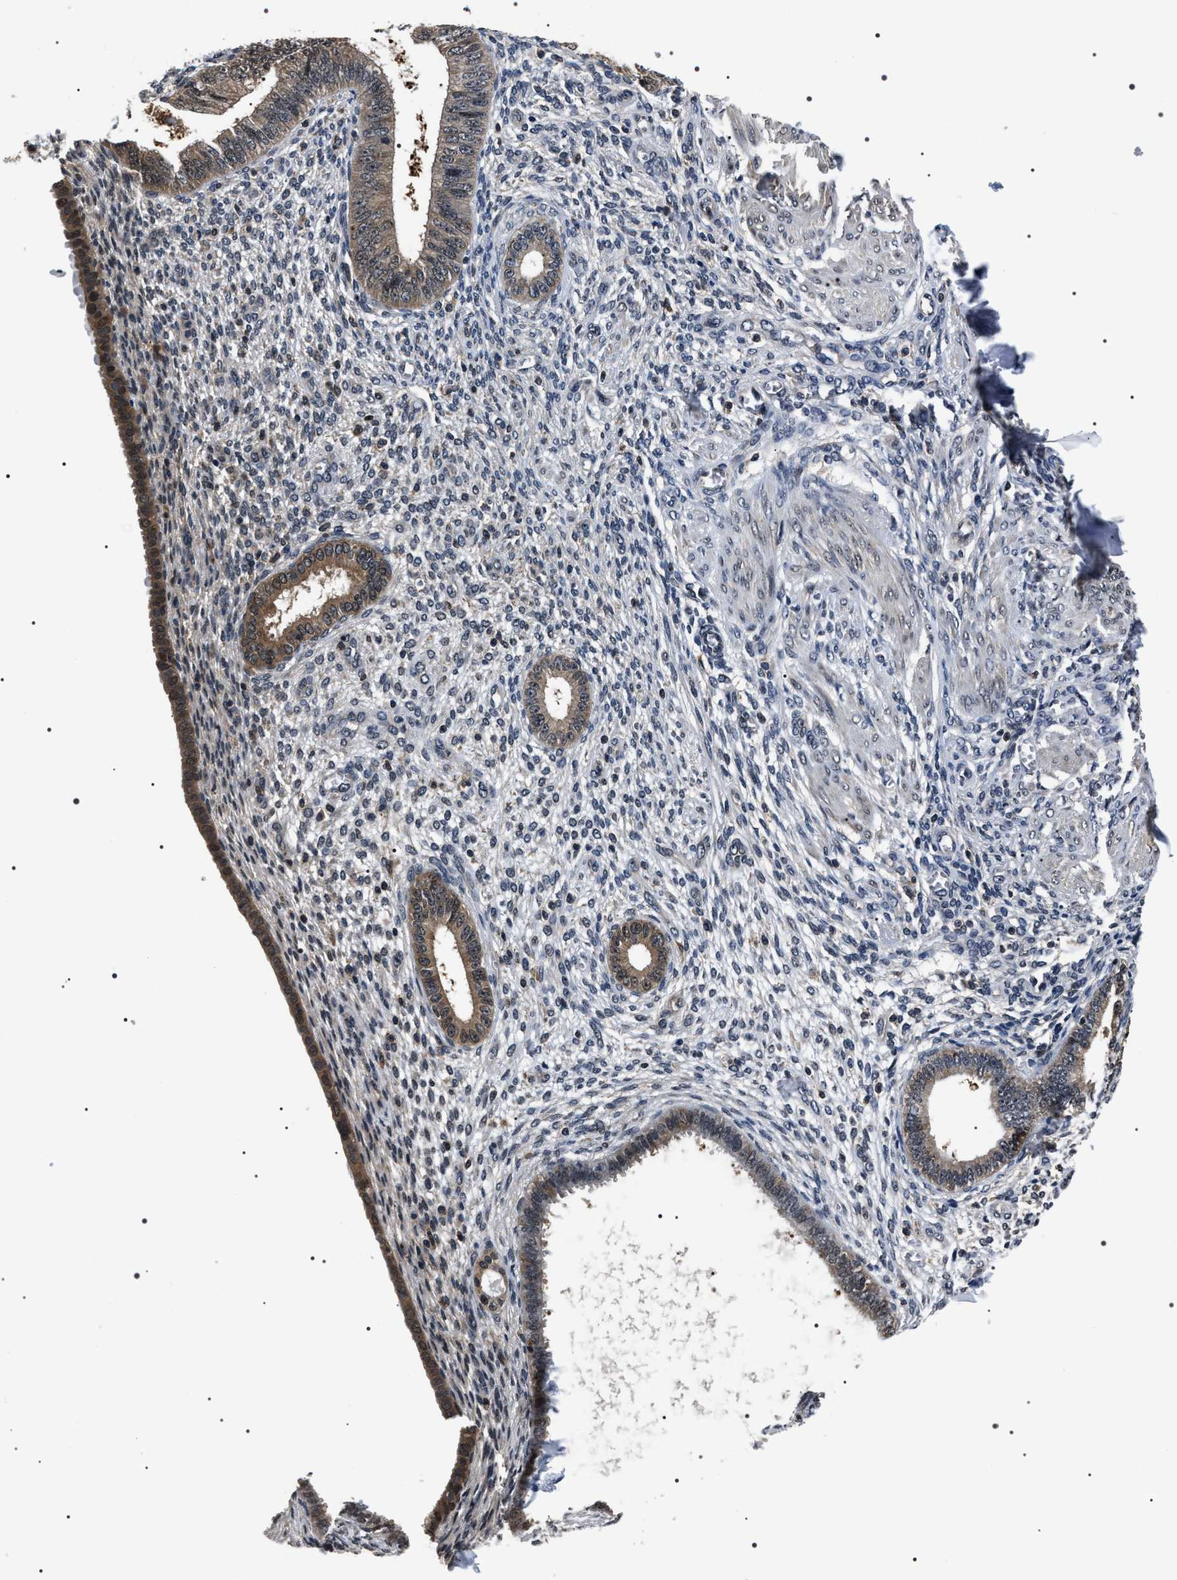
{"staining": {"intensity": "negative", "quantity": "none", "location": "none"}, "tissue": "endometrium", "cell_type": "Cells in endometrial stroma", "image_type": "normal", "snomed": [{"axis": "morphology", "description": "Normal tissue, NOS"}, {"axis": "topography", "description": "Endometrium"}], "caption": "Photomicrograph shows no protein positivity in cells in endometrial stroma of unremarkable endometrium. (Stains: DAB IHC with hematoxylin counter stain, Microscopy: brightfield microscopy at high magnification).", "gene": "SIPA1", "patient": {"sex": "female", "age": 72}}